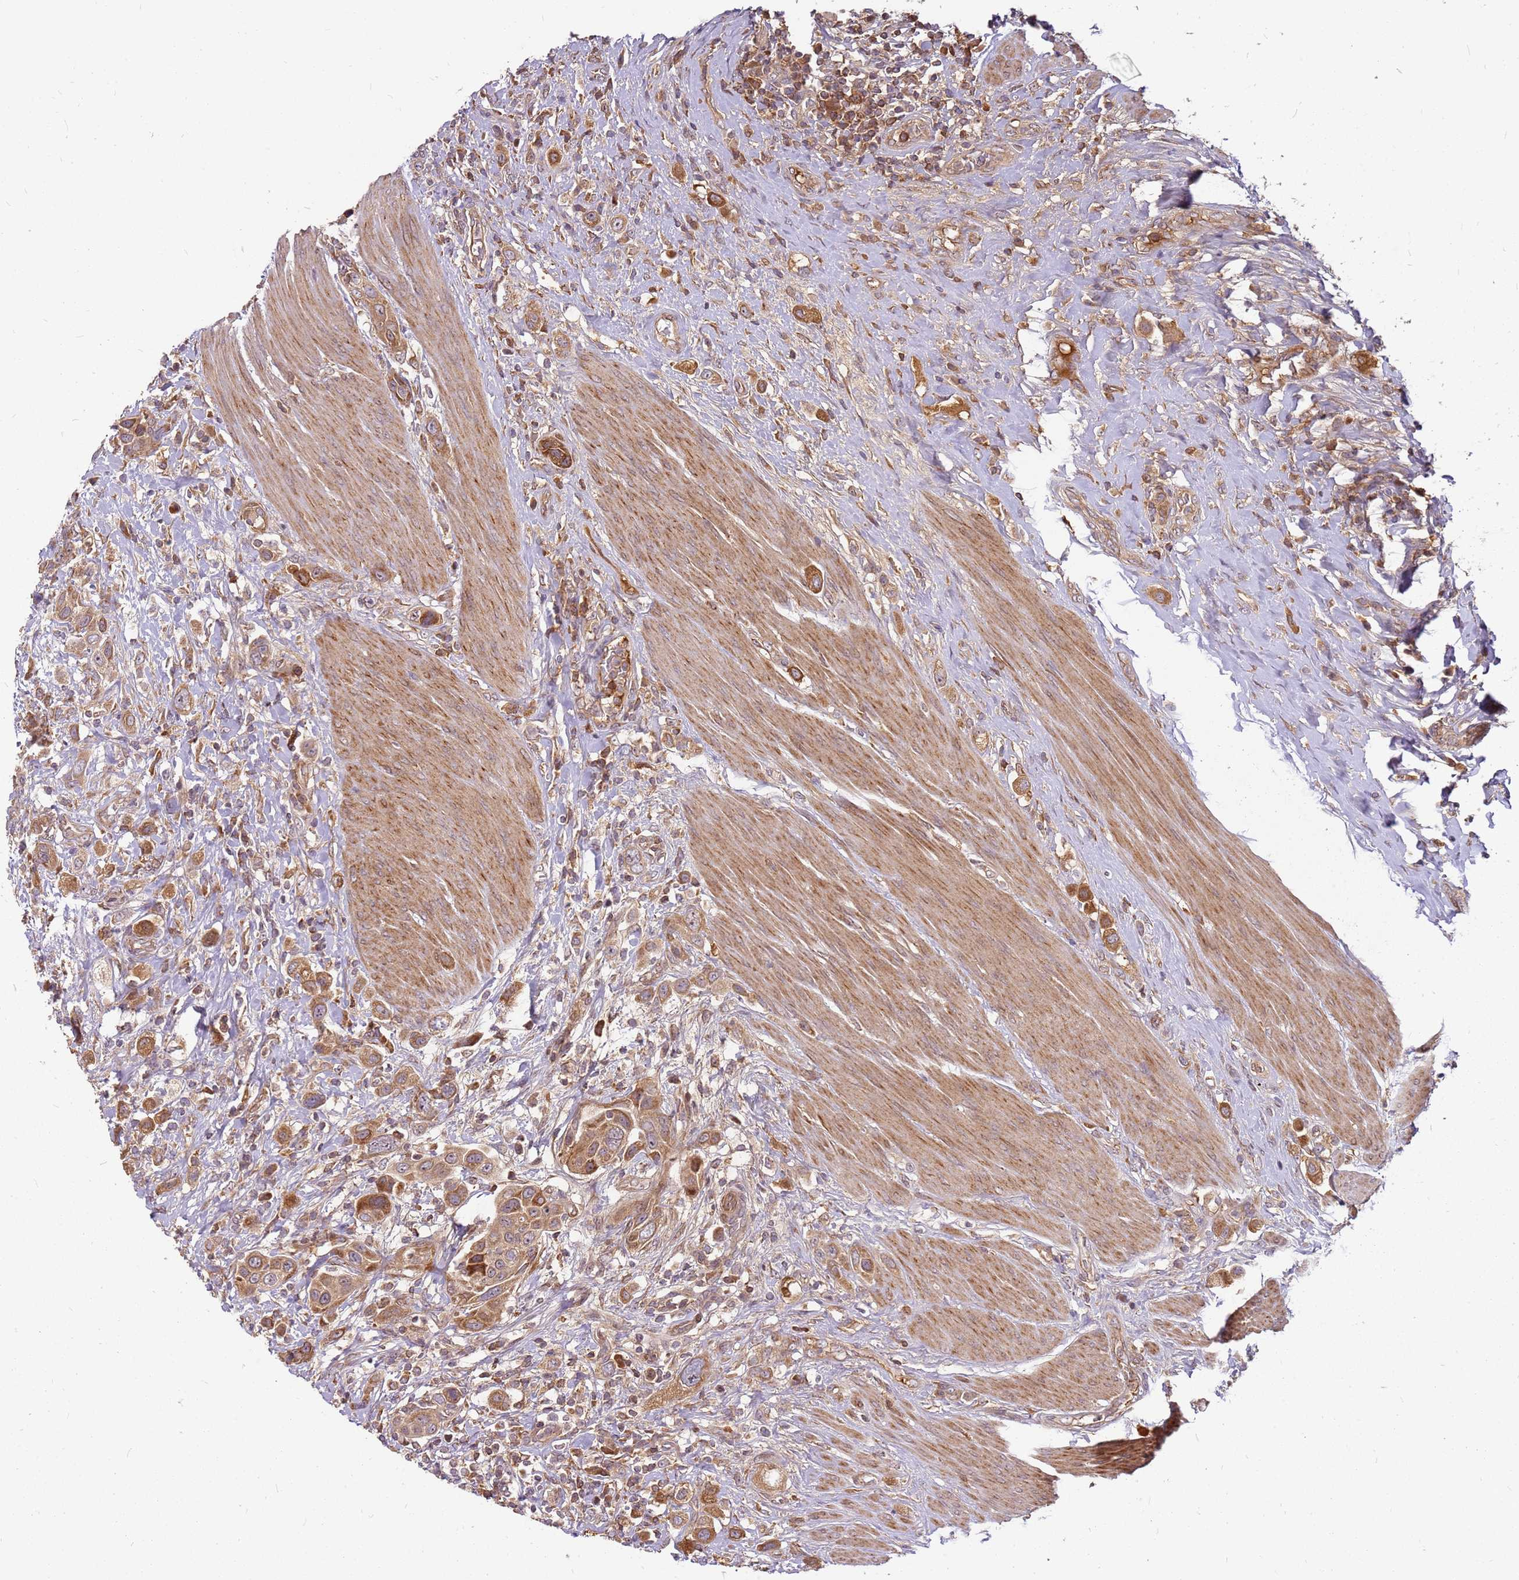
{"staining": {"intensity": "moderate", "quantity": ">75%", "location": "cytoplasmic/membranous"}, "tissue": "urothelial cancer", "cell_type": "Tumor cells", "image_type": "cancer", "snomed": [{"axis": "morphology", "description": "Urothelial carcinoma, High grade"}, {"axis": "topography", "description": "Urinary bladder"}], "caption": "Human high-grade urothelial carcinoma stained with a brown dye displays moderate cytoplasmic/membranous positive positivity in about >75% of tumor cells.", "gene": "CCDC159", "patient": {"sex": "male", "age": 50}}